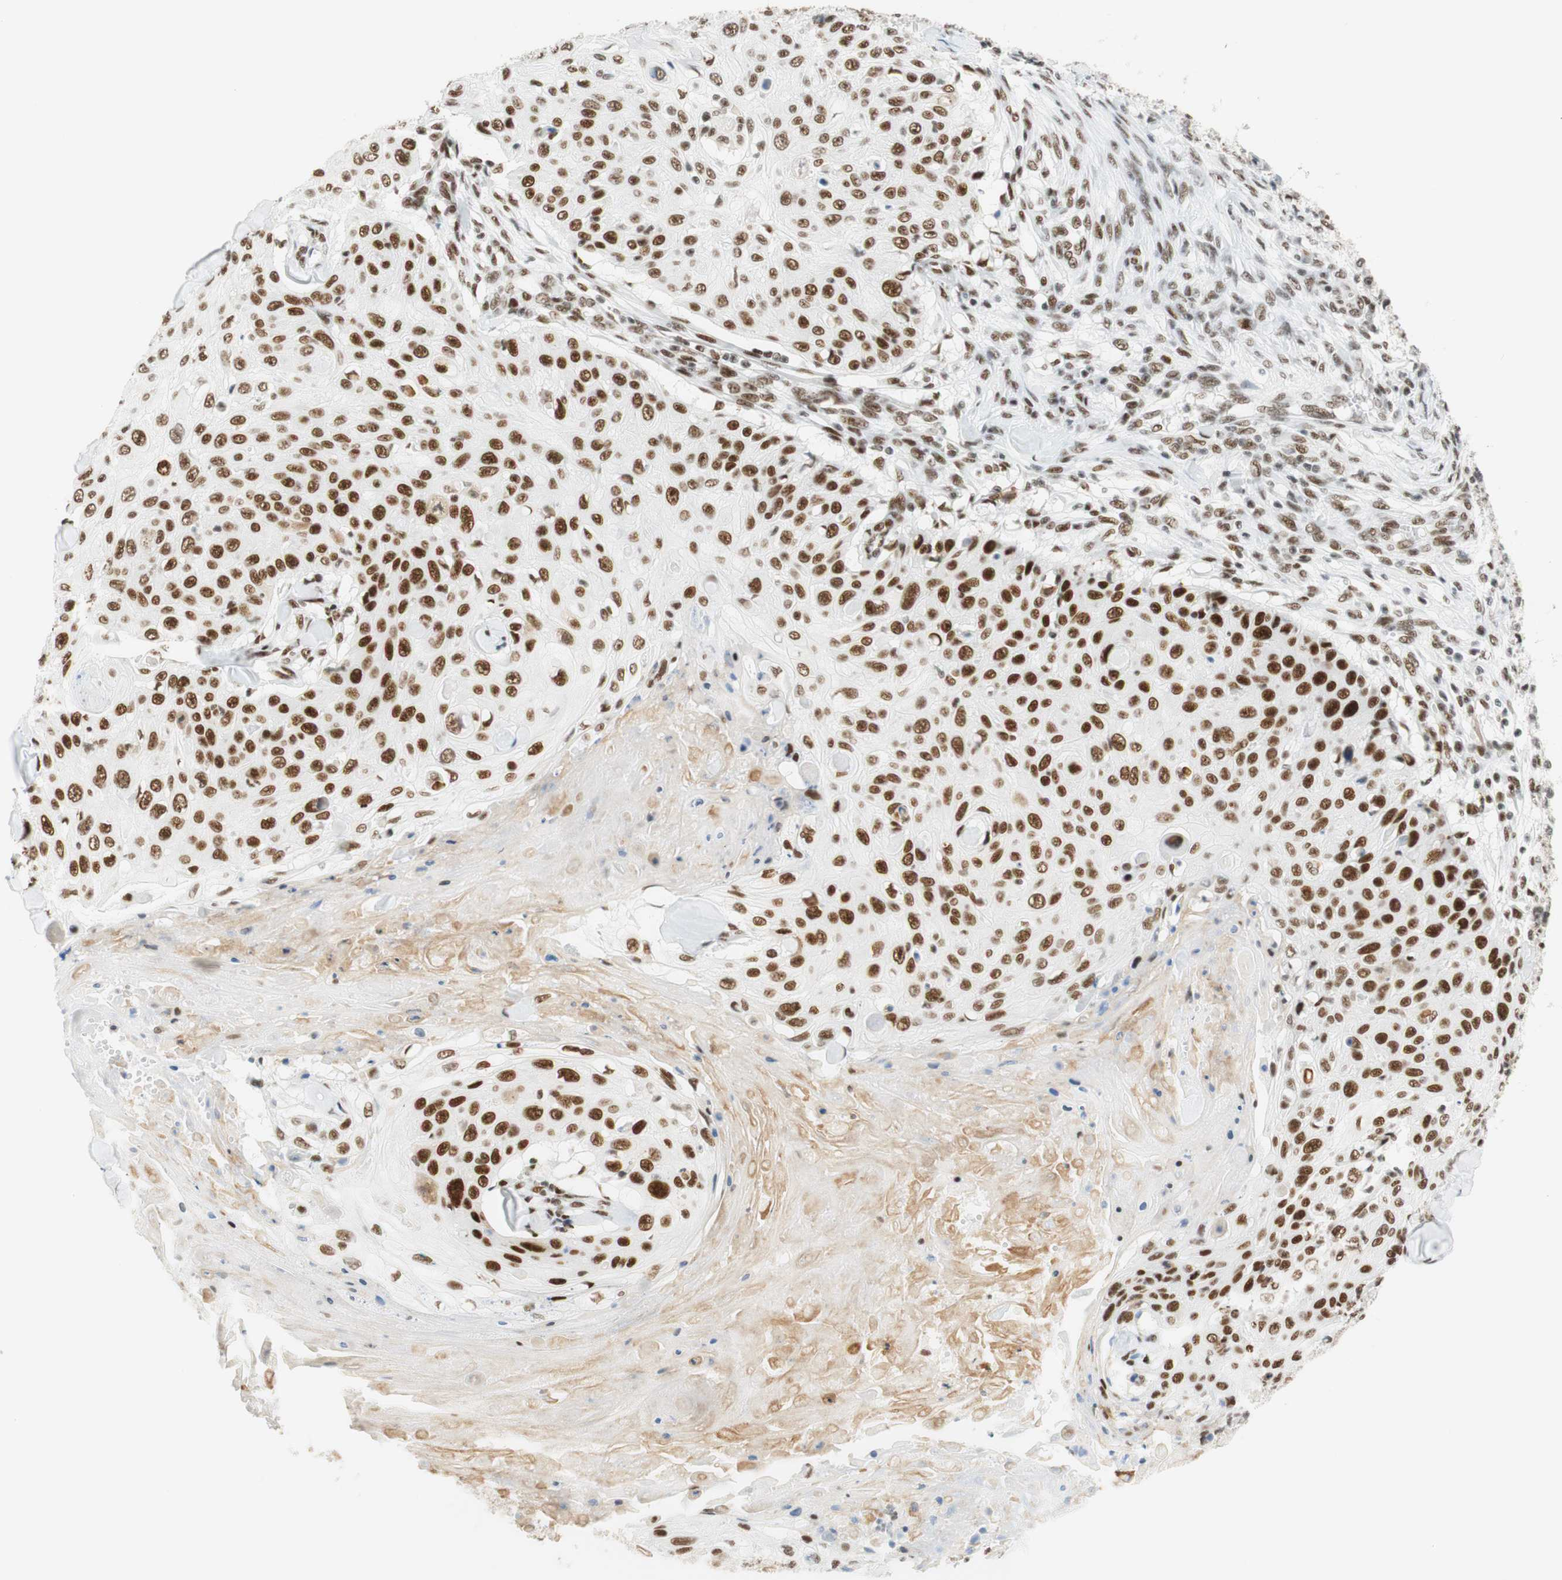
{"staining": {"intensity": "moderate", "quantity": ">75%", "location": "nuclear"}, "tissue": "skin cancer", "cell_type": "Tumor cells", "image_type": "cancer", "snomed": [{"axis": "morphology", "description": "Squamous cell carcinoma, NOS"}, {"axis": "topography", "description": "Skin"}], "caption": "Immunohistochemistry of human skin cancer shows medium levels of moderate nuclear expression in about >75% of tumor cells.", "gene": "RNF20", "patient": {"sex": "male", "age": 86}}